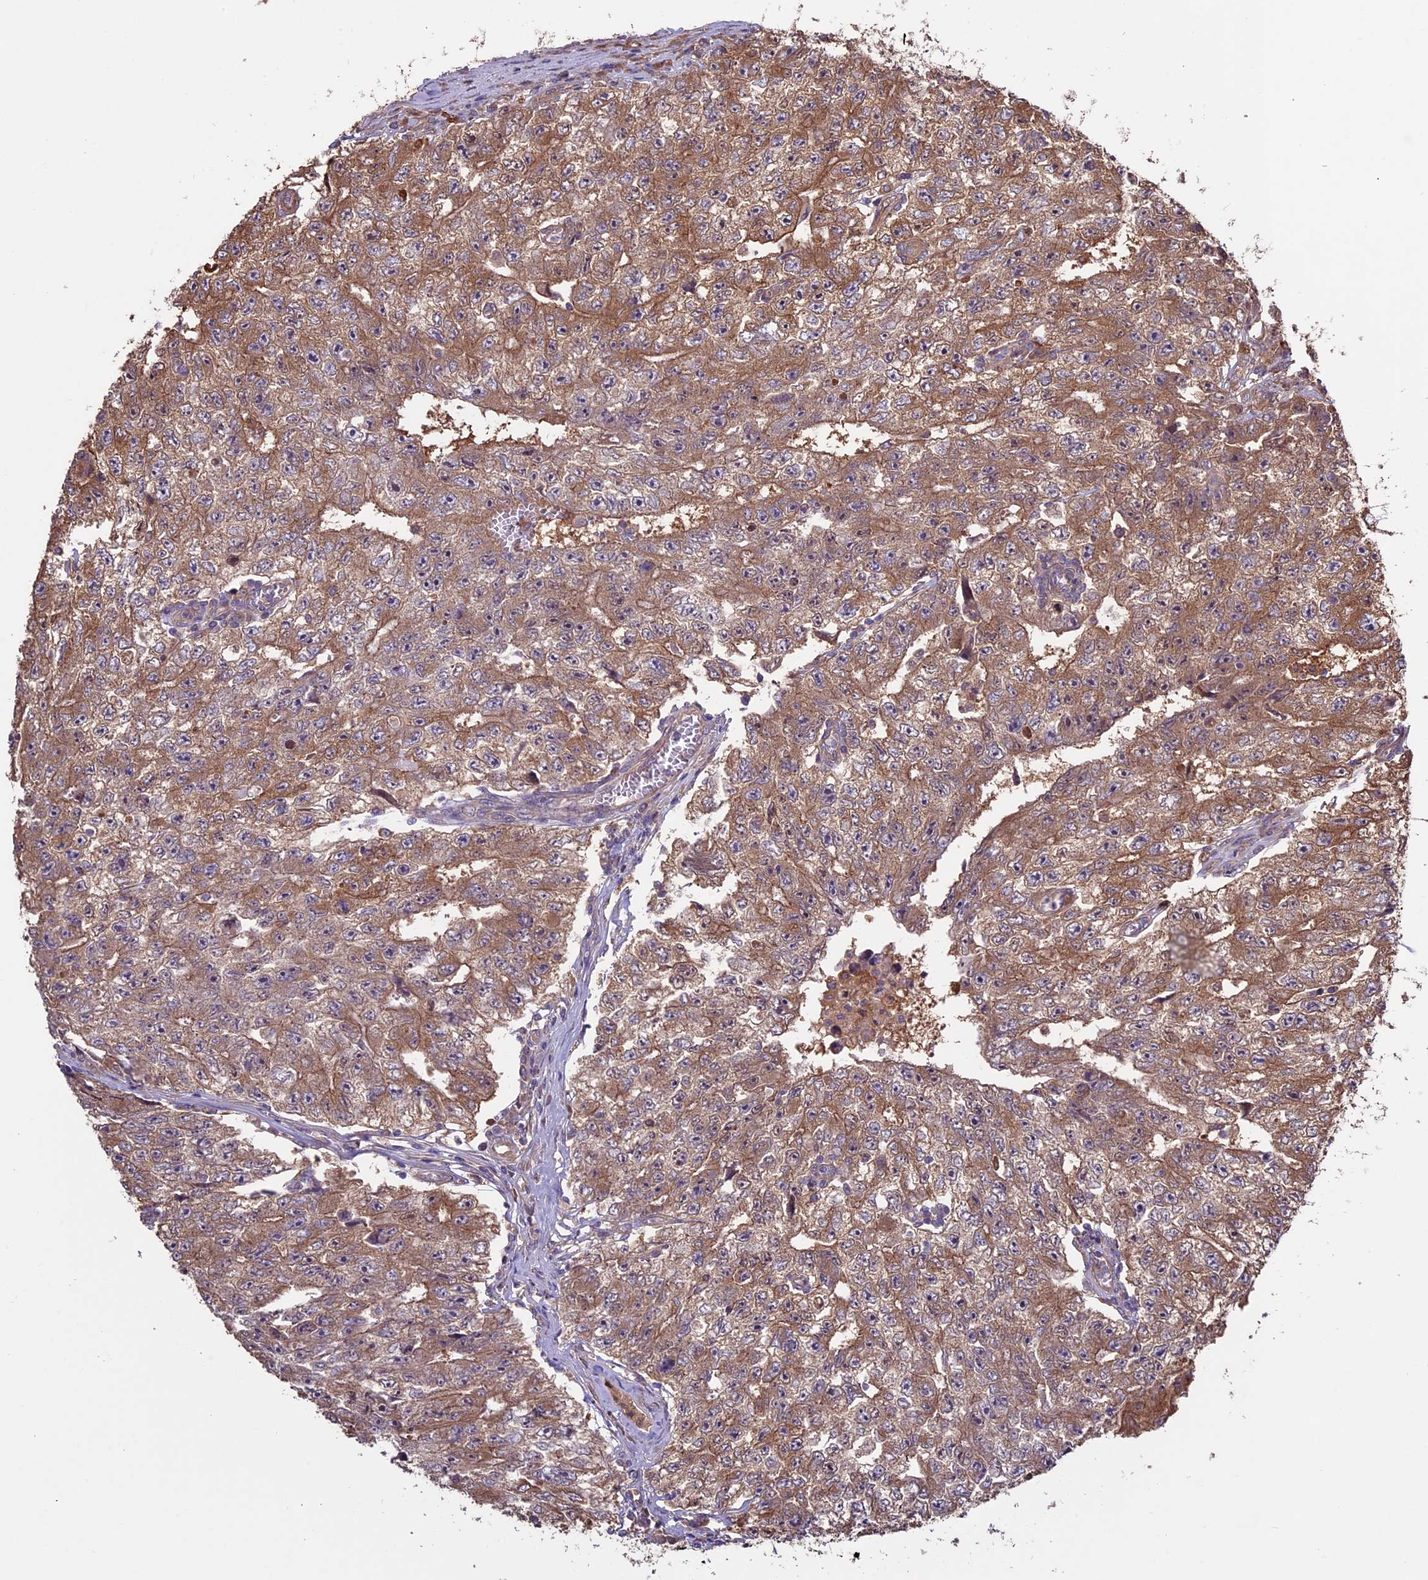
{"staining": {"intensity": "moderate", "quantity": ">75%", "location": "cytoplasmic/membranous"}, "tissue": "testis cancer", "cell_type": "Tumor cells", "image_type": "cancer", "snomed": [{"axis": "morphology", "description": "Carcinoma, Embryonal, NOS"}, {"axis": "topography", "description": "Testis"}], "caption": "Brown immunohistochemical staining in embryonal carcinoma (testis) exhibits moderate cytoplasmic/membranous expression in about >75% of tumor cells.", "gene": "VWA3A", "patient": {"sex": "male", "age": 17}}